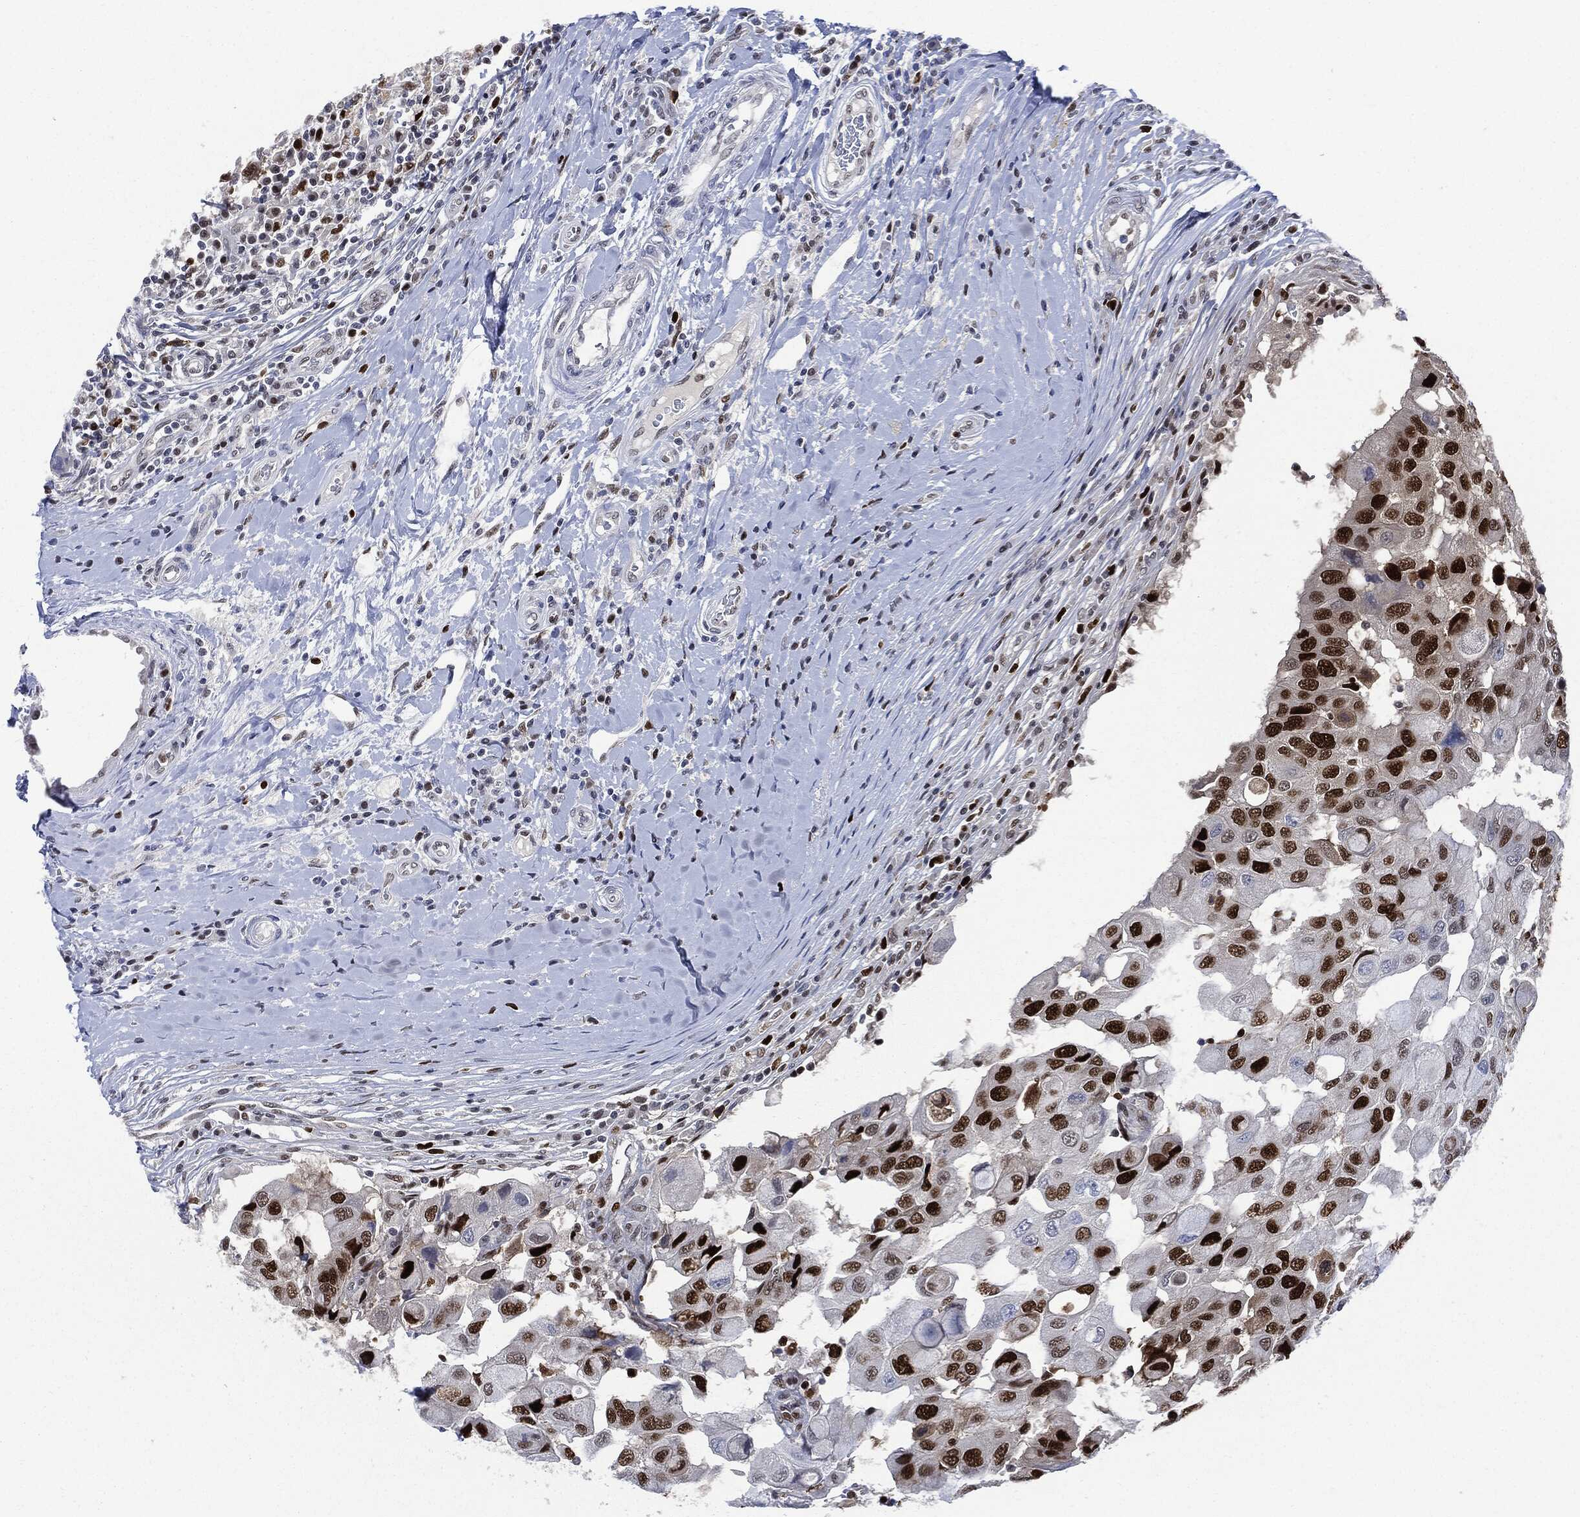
{"staining": {"intensity": "strong", "quantity": ">75%", "location": "nuclear"}, "tissue": "breast cancer", "cell_type": "Tumor cells", "image_type": "cancer", "snomed": [{"axis": "morphology", "description": "Duct carcinoma"}, {"axis": "topography", "description": "Breast"}], "caption": "Immunohistochemical staining of human breast infiltrating ductal carcinoma reveals high levels of strong nuclear protein staining in approximately >75% of tumor cells.", "gene": "PCNA", "patient": {"sex": "female", "age": 27}}